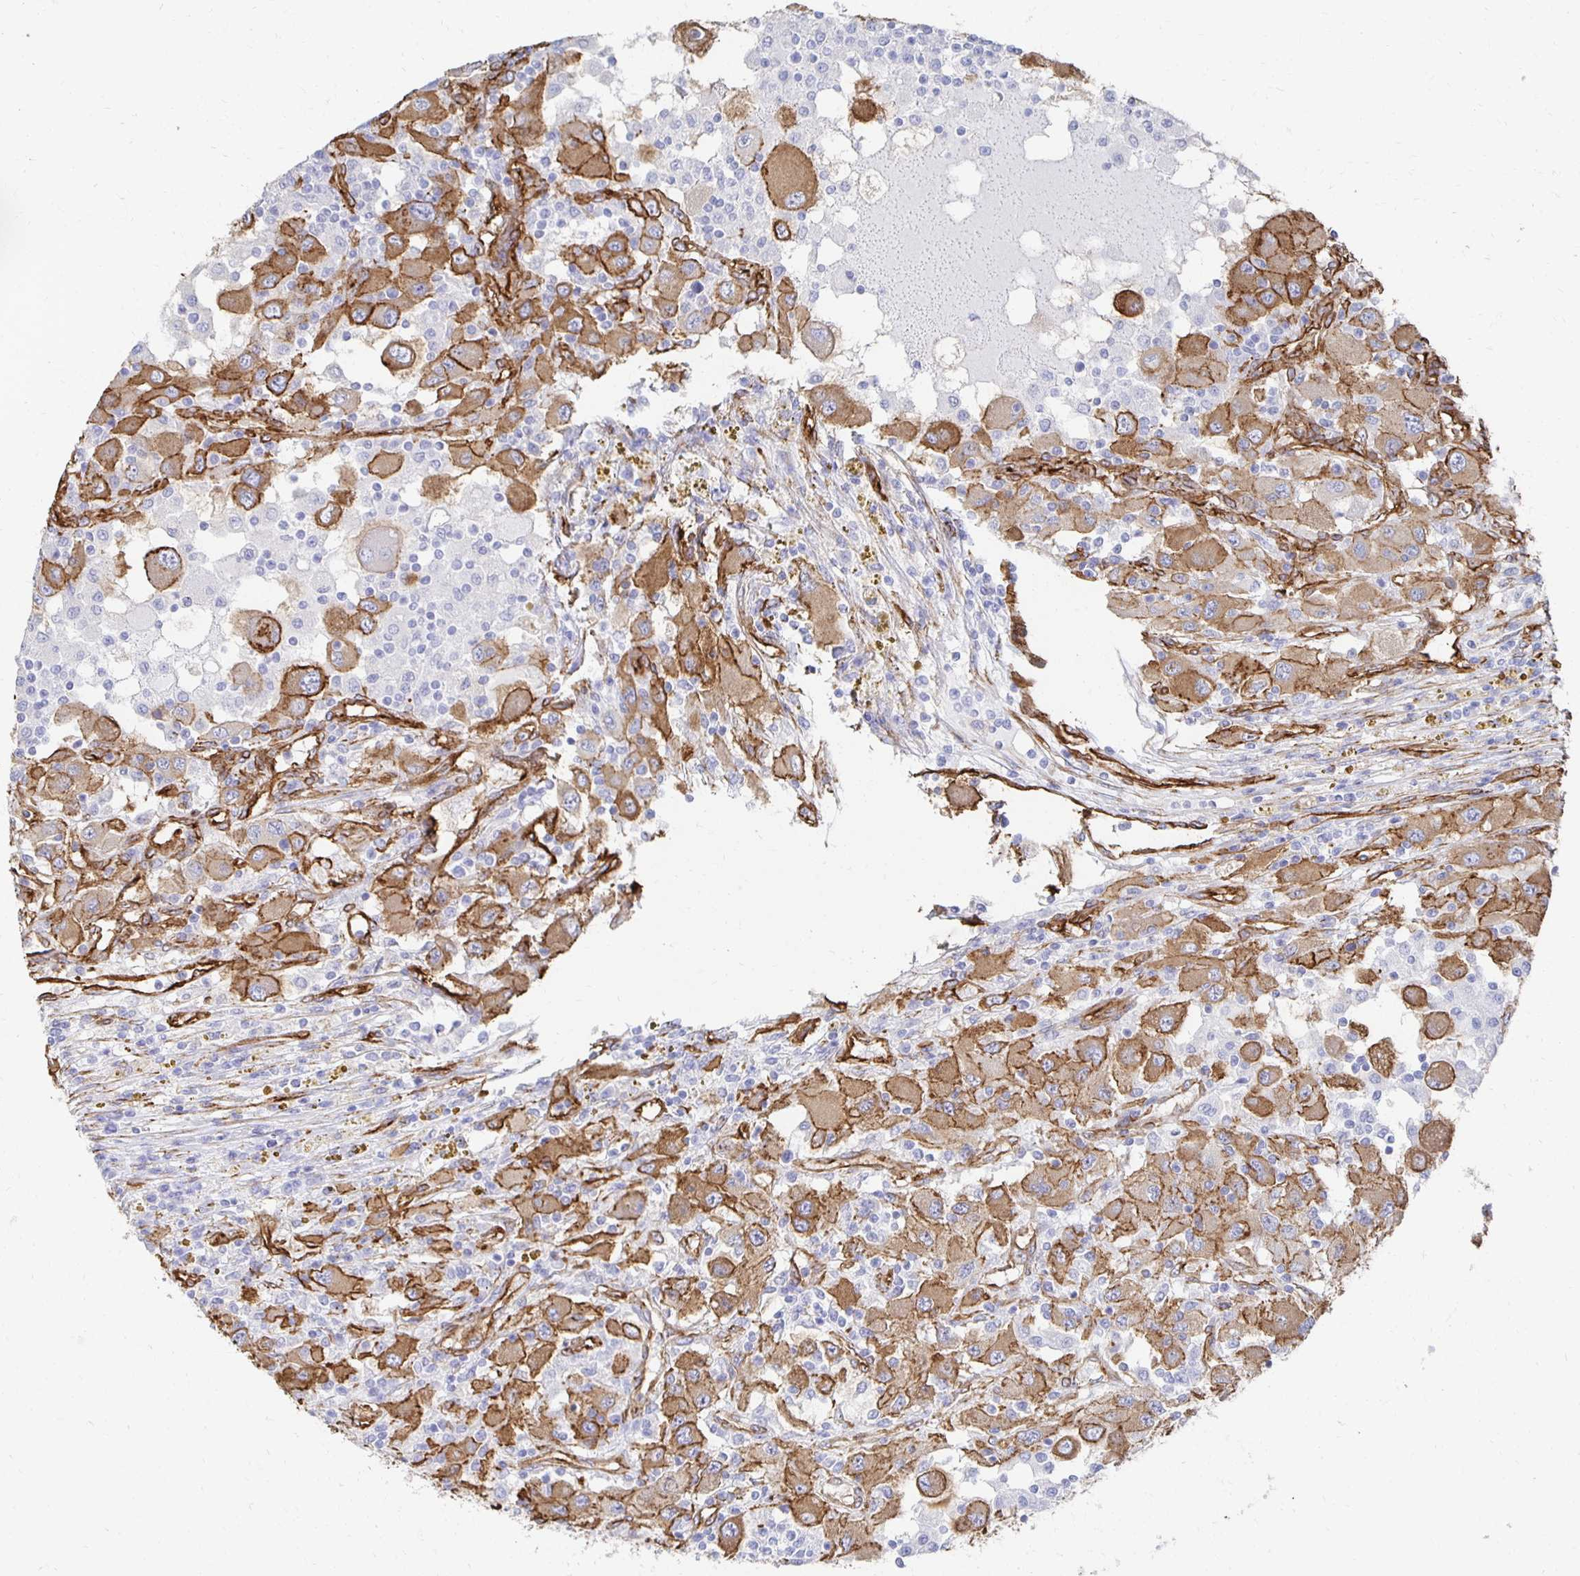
{"staining": {"intensity": "moderate", "quantity": ">75%", "location": "cytoplasmic/membranous"}, "tissue": "renal cancer", "cell_type": "Tumor cells", "image_type": "cancer", "snomed": [{"axis": "morphology", "description": "Adenocarcinoma, NOS"}, {"axis": "topography", "description": "Kidney"}], "caption": "Moderate cytoplasmic/membranous positivity is present in approximately >75% of tumor cells in renal cancer.", "gene": "VIPR2", "patient": {"sex": "female", "age": 67}}